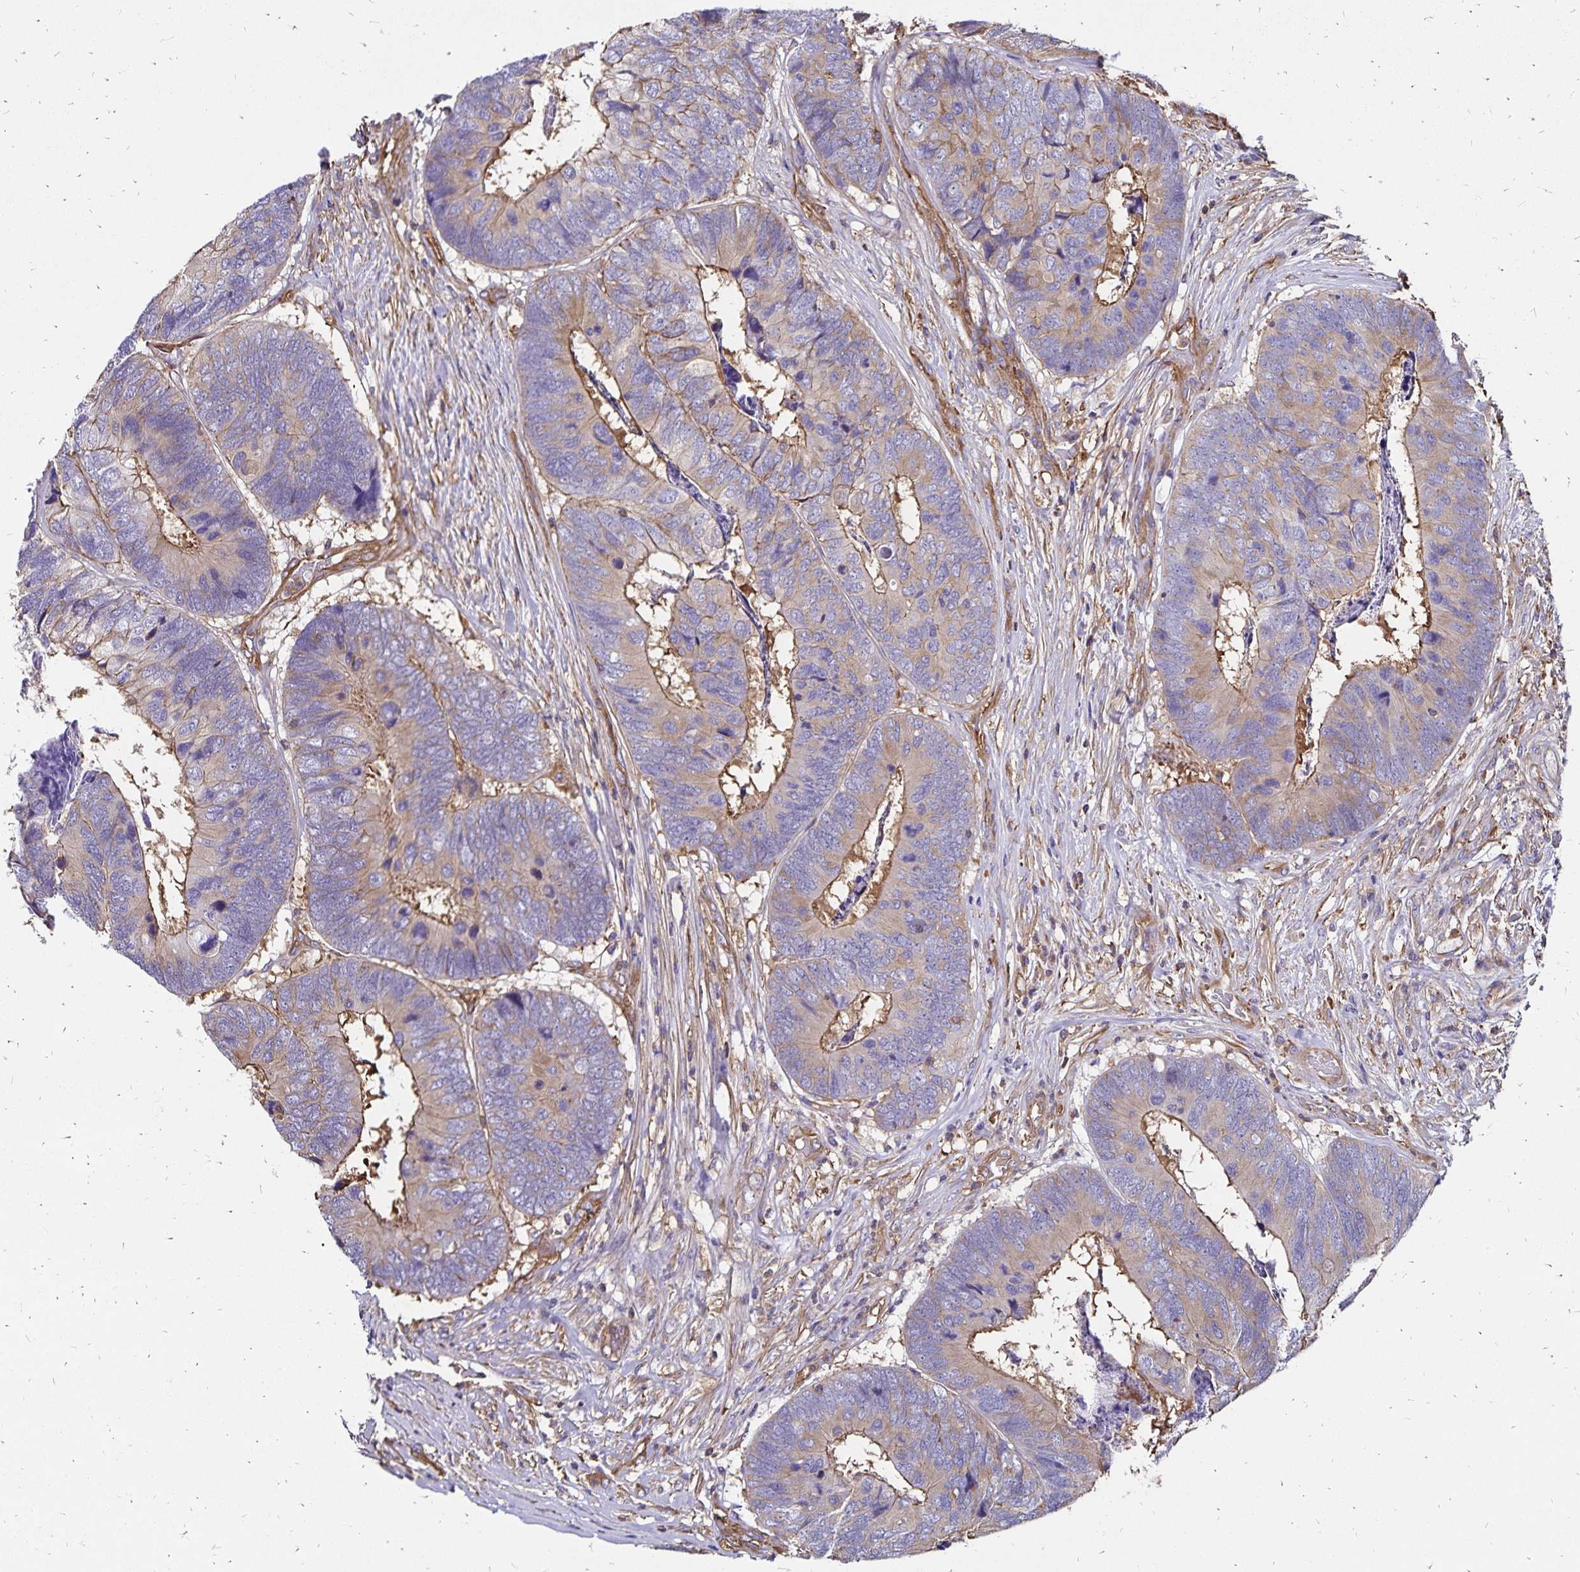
{"staining": {"intensity": "moderate", "quantity": "<25%", "location": "cytoplasmic/membranous"}, "tissue": "colorectal cancer", "cell_type": "Tumor cells", "image_type": "cancer", "snomed": [{"axis": "morphology", "description": "Adenocarcinoma, NOS"}, {"axis": "topography", "description": "Colon"}], "caption": "The histopathology image reveals staining of colorectal cancer, revealing moderate cytoplasmic/membranous protein positivity (brown color) within tumor cells. Using DAB (3,3'-diaminobenzidine) (brown) and hematoxylin (blue) stains, captured at high magnification using brightfield microscopy.", "gene": "RPRML", "patient": {"sex": "female", "age": 67}}